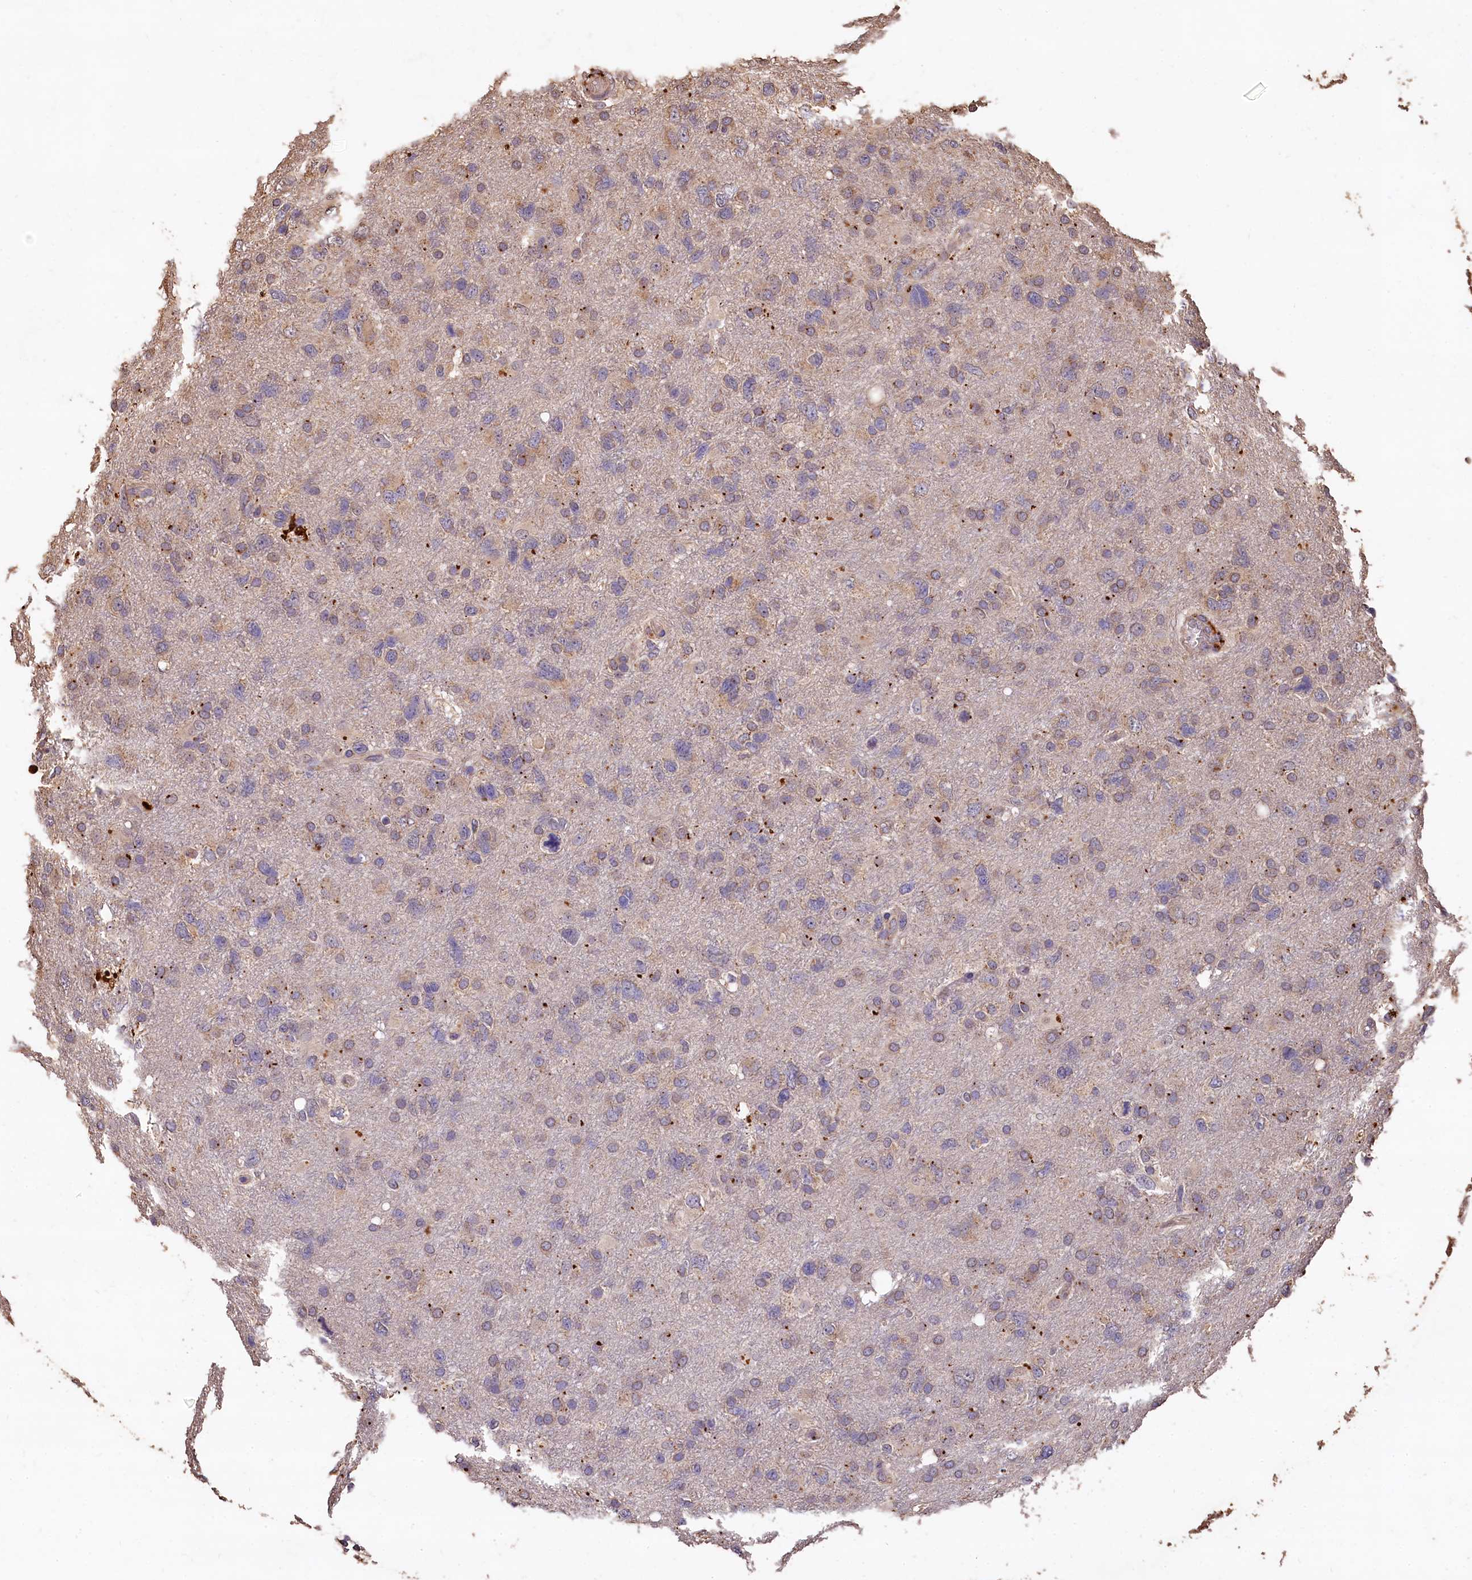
{"staining": {"intensity": "weak", "quantity": "<25%", "location": "cytoplasmic/membranous"}, "tissue": "glioma", "cell_type": "Tumor cells", "image_type": "cancer", "snomed": [{"axis": "morphology", "description": "Glioma, malignant, High grade"}, {"axis": "topography", "description": "Brain"}], "caption": "IHC micrograph of neoplastic tissue: malignant glioma (high-grade) stained with DAB (3,3'-diaminobenzidine) displays no significant protein positivity in tumor cells.", "gene": "LSM4", "patient": {"sex": "male", "age": 61}}